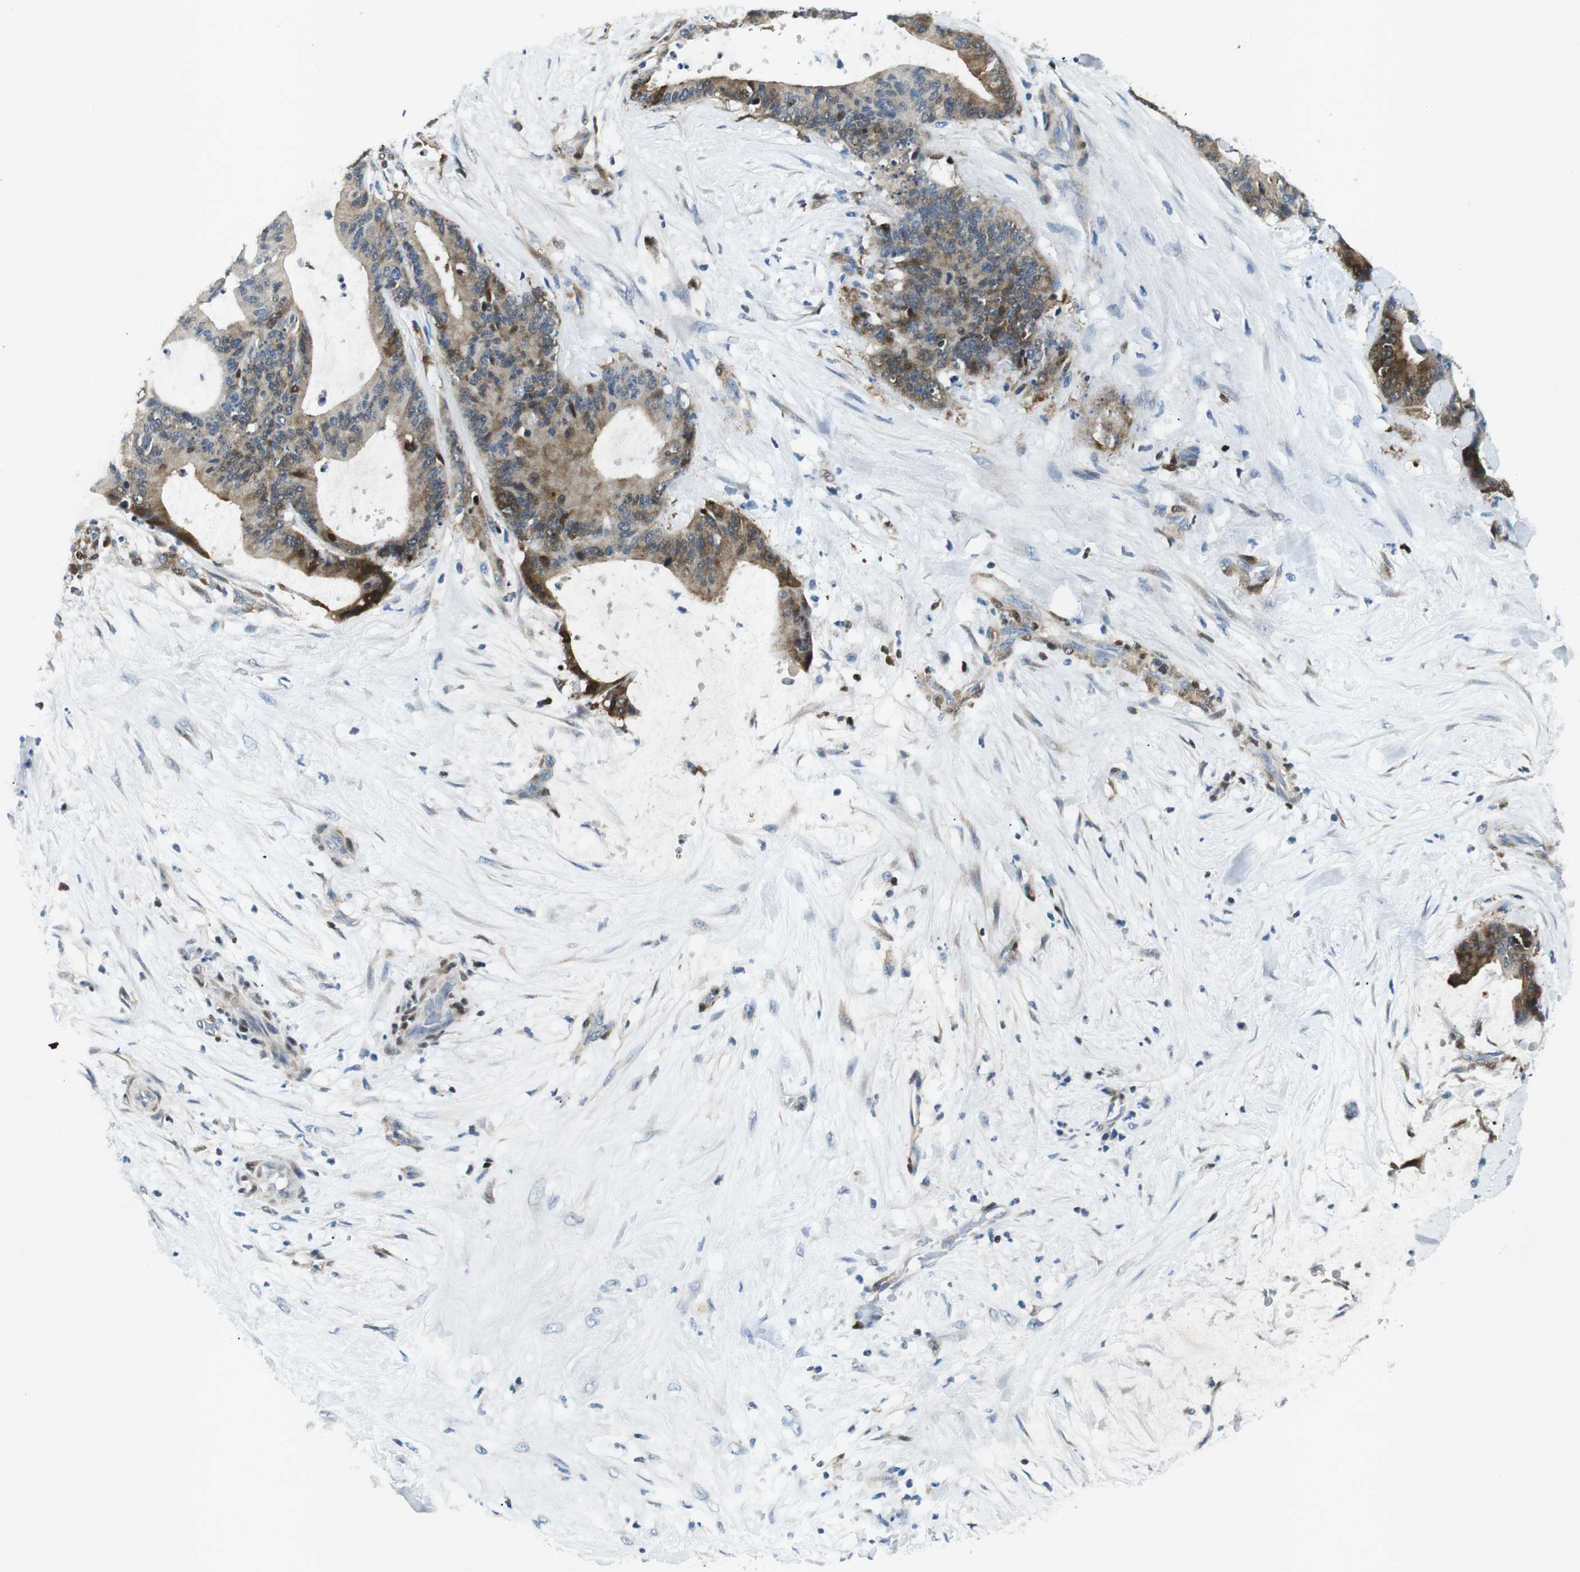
{"staining": {"intensity": "moderate", "quantity": ">75%", "location": "cytoplasmic/membranous"}, "tissue": "liver cancer", "cell_type": "Tumor cells", "image_type": "cancer", "snomed": [{"axis": "morphology", "description": "Cholangiocarcinoma"}, {"axis": "topography", "description": "Liver"}], "caption": "A brown stain highlights moderate cytoplasmic/membranous expression of a protein in liver cancer tumor cells.", "gene": "PHLDA1", "patient": {"sex": "female", "age": 73}}